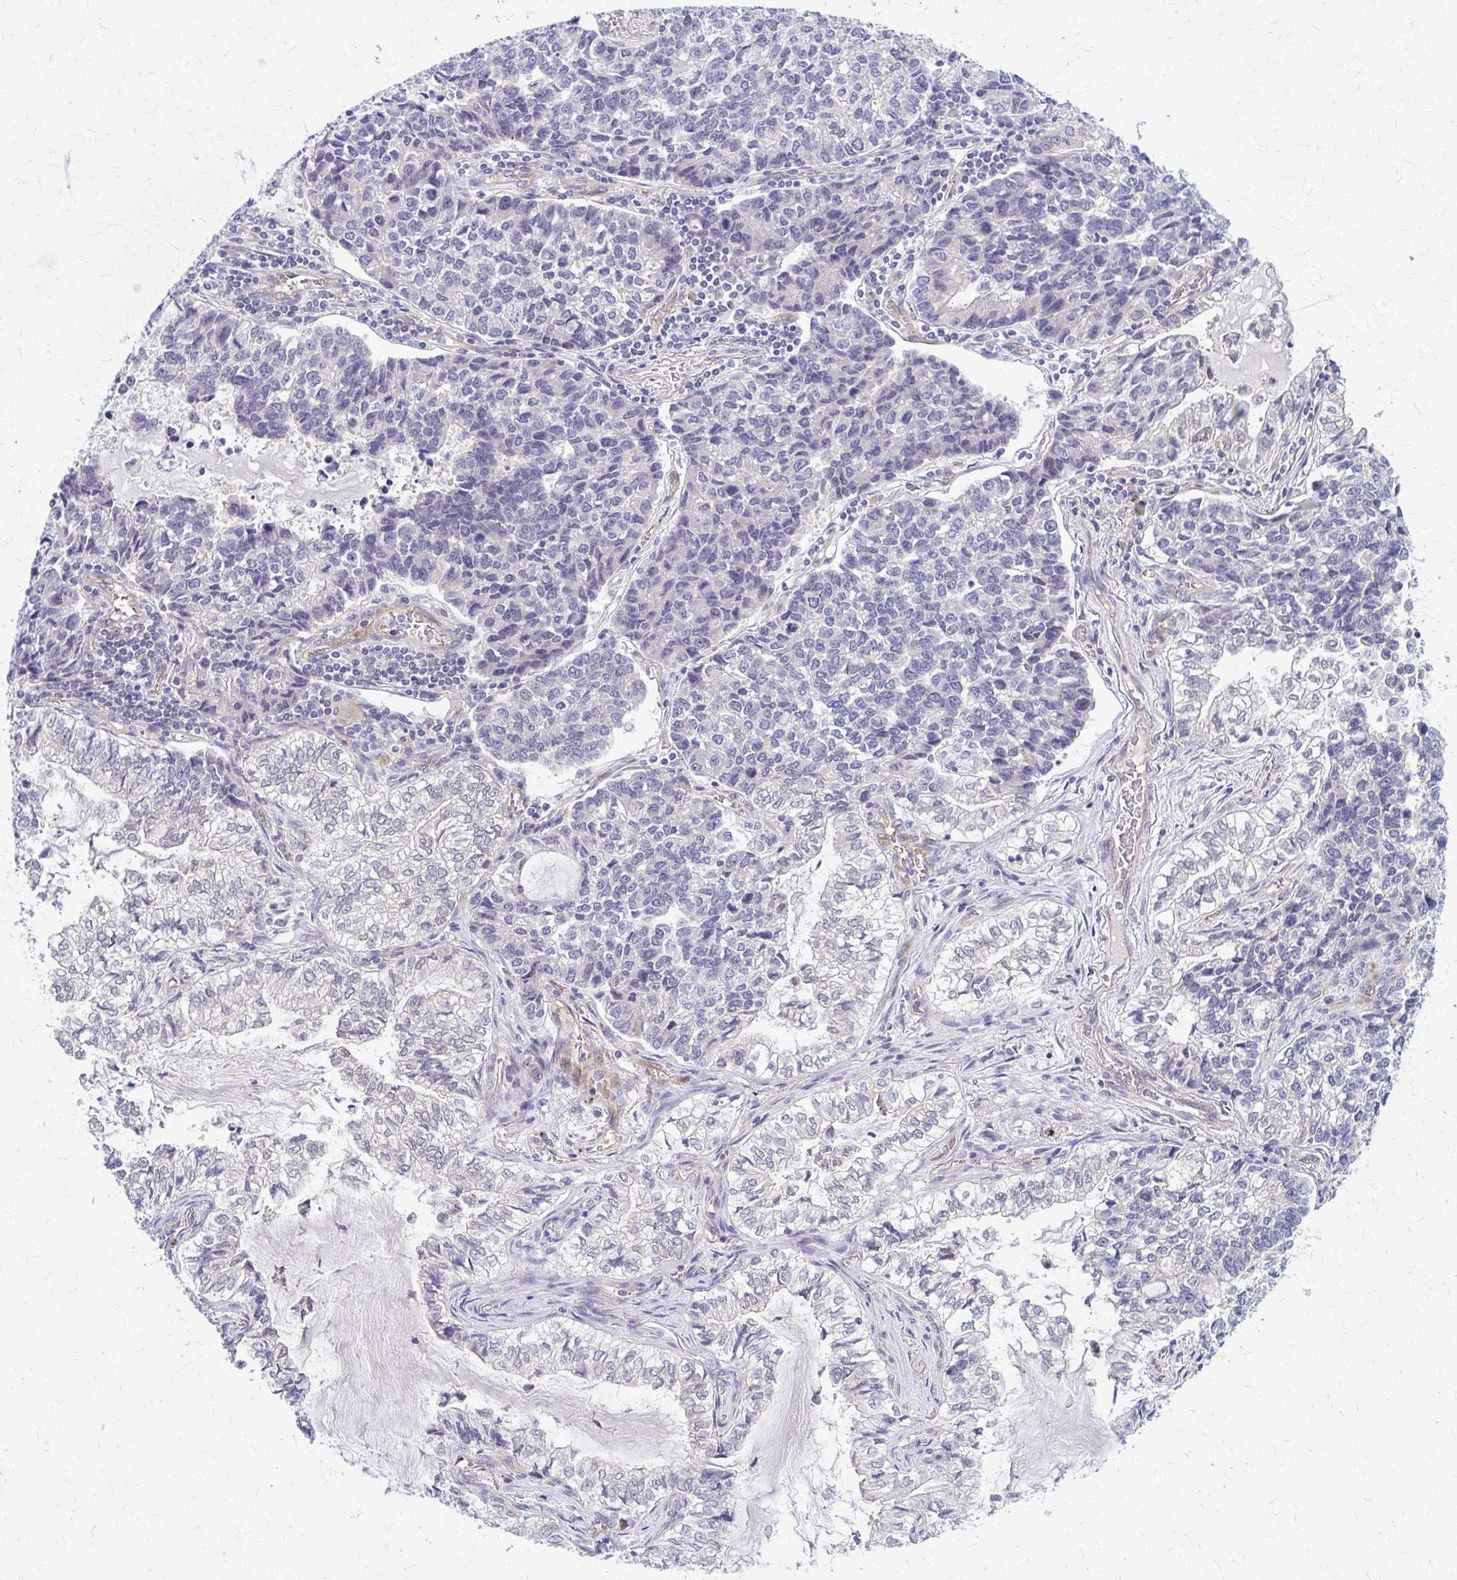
{"staining": {"intensity": "negative", "quantity": "none", "location": "none"}, "tissue": "lung cancer", "cell_type": "Tumor cells", "image_type": "cancer", "snomed": [{"axis": "morphology", "description": "Adenocarcinoma, NOS"}, {"axis": "topography", "description": "Lymph node"}, {"axis": "topography", "description": "Lung"}], "caption": "Tumor cells show no significant staining in lung cancer (adenocarcinoma).", "gene": "CLIC2", "patient": {"sex": "male", "age": 66}}